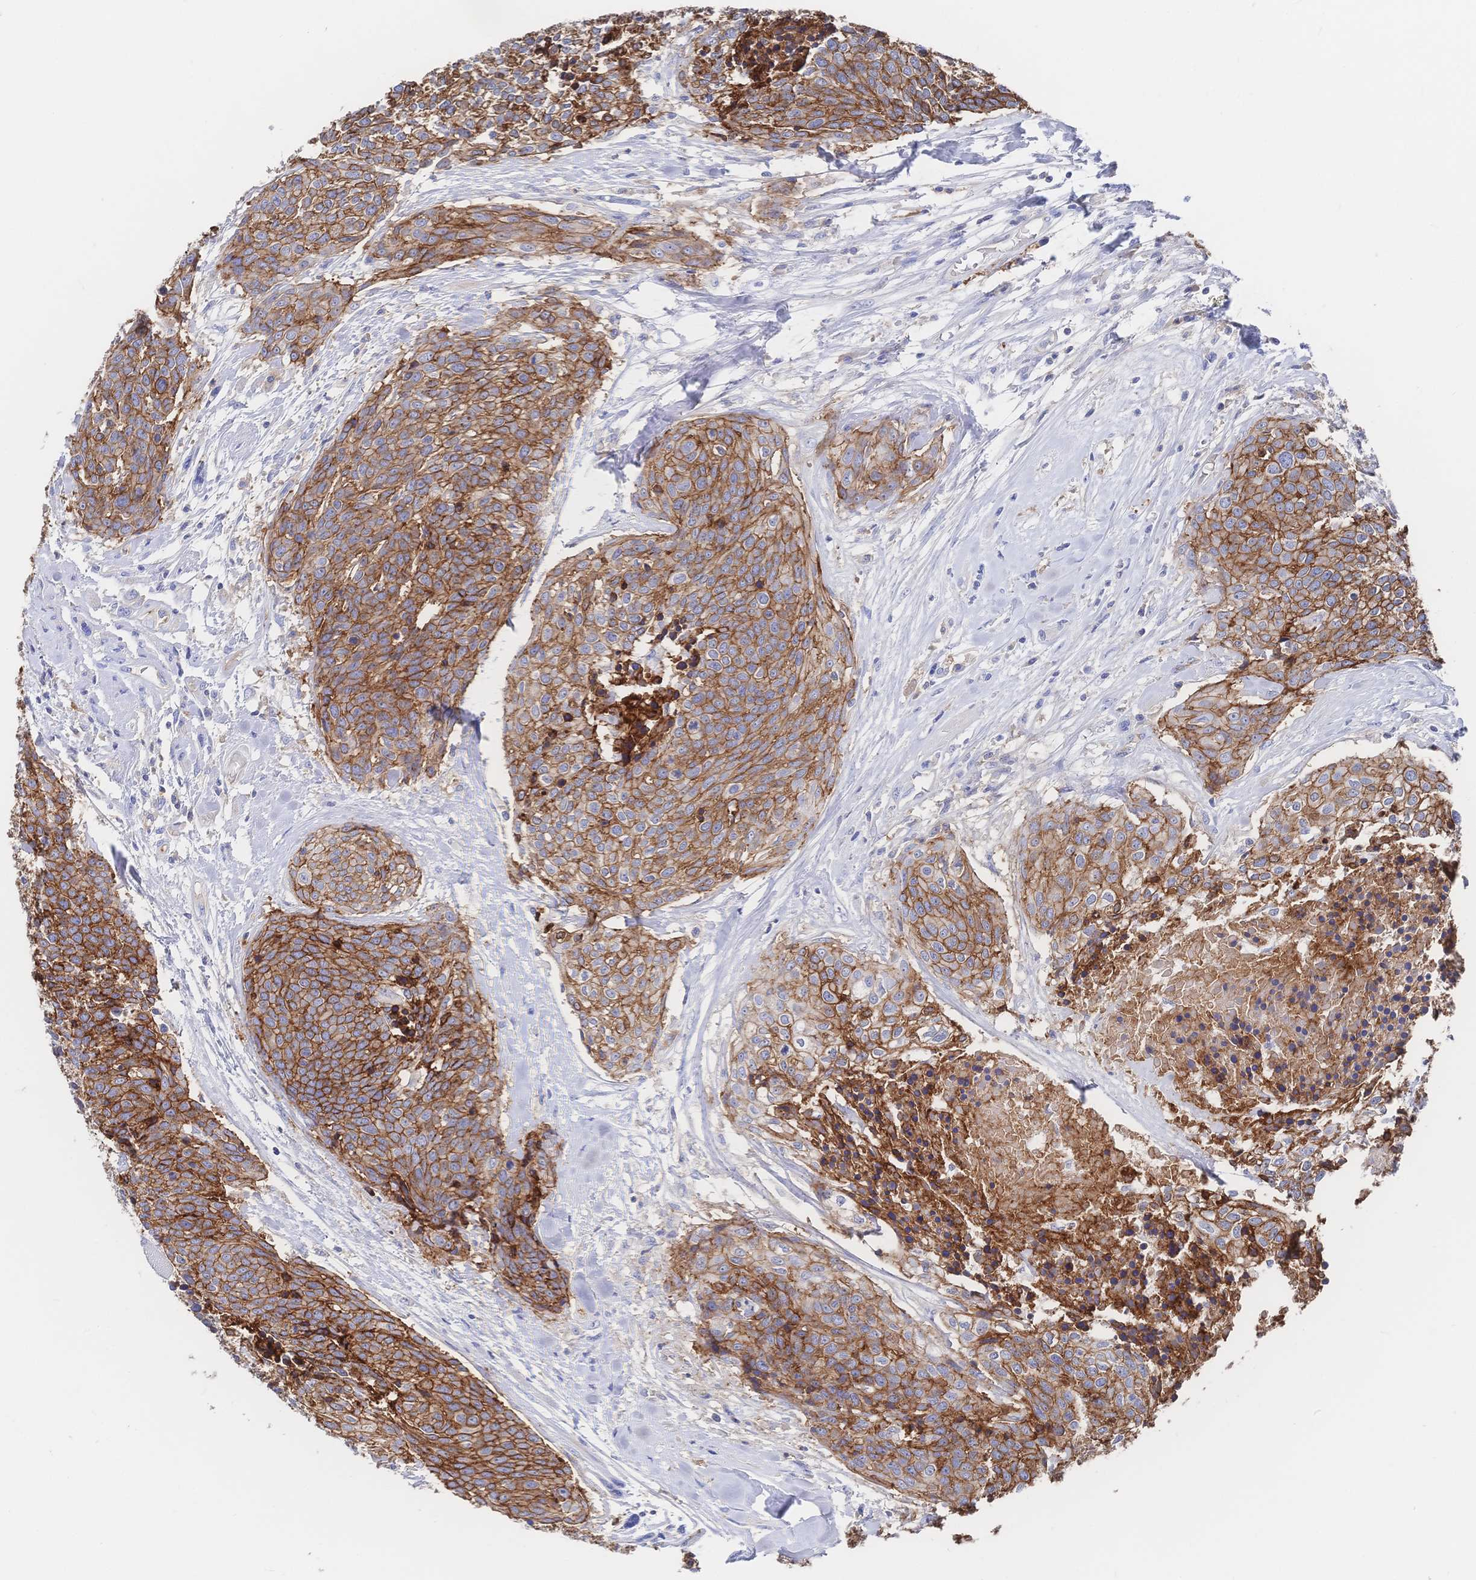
{"staining": {"intensity": "moderate", "quantity": ">75%", "location": "cytoplasmic/membranous"}, "tissue": "head and neck cancer", "cell_type": "Tumor cells", "image_type": "cancer", "snomed": [{"axis": "morphology", "description": "Squamous cell carcinoma, NOS"}, {"axis": "topography", "description": "Oral tissue"}, {"axis": "topography", "description": "Head-Neck"}], "caption": "A brown stain labels moderate cytoplasmic/membranous expression of a protein in human head and neck cancer (squamous cell carcinoma) tumor cells.", "gene": "F11R", "patient": {"sex": "male", "age": 64}}